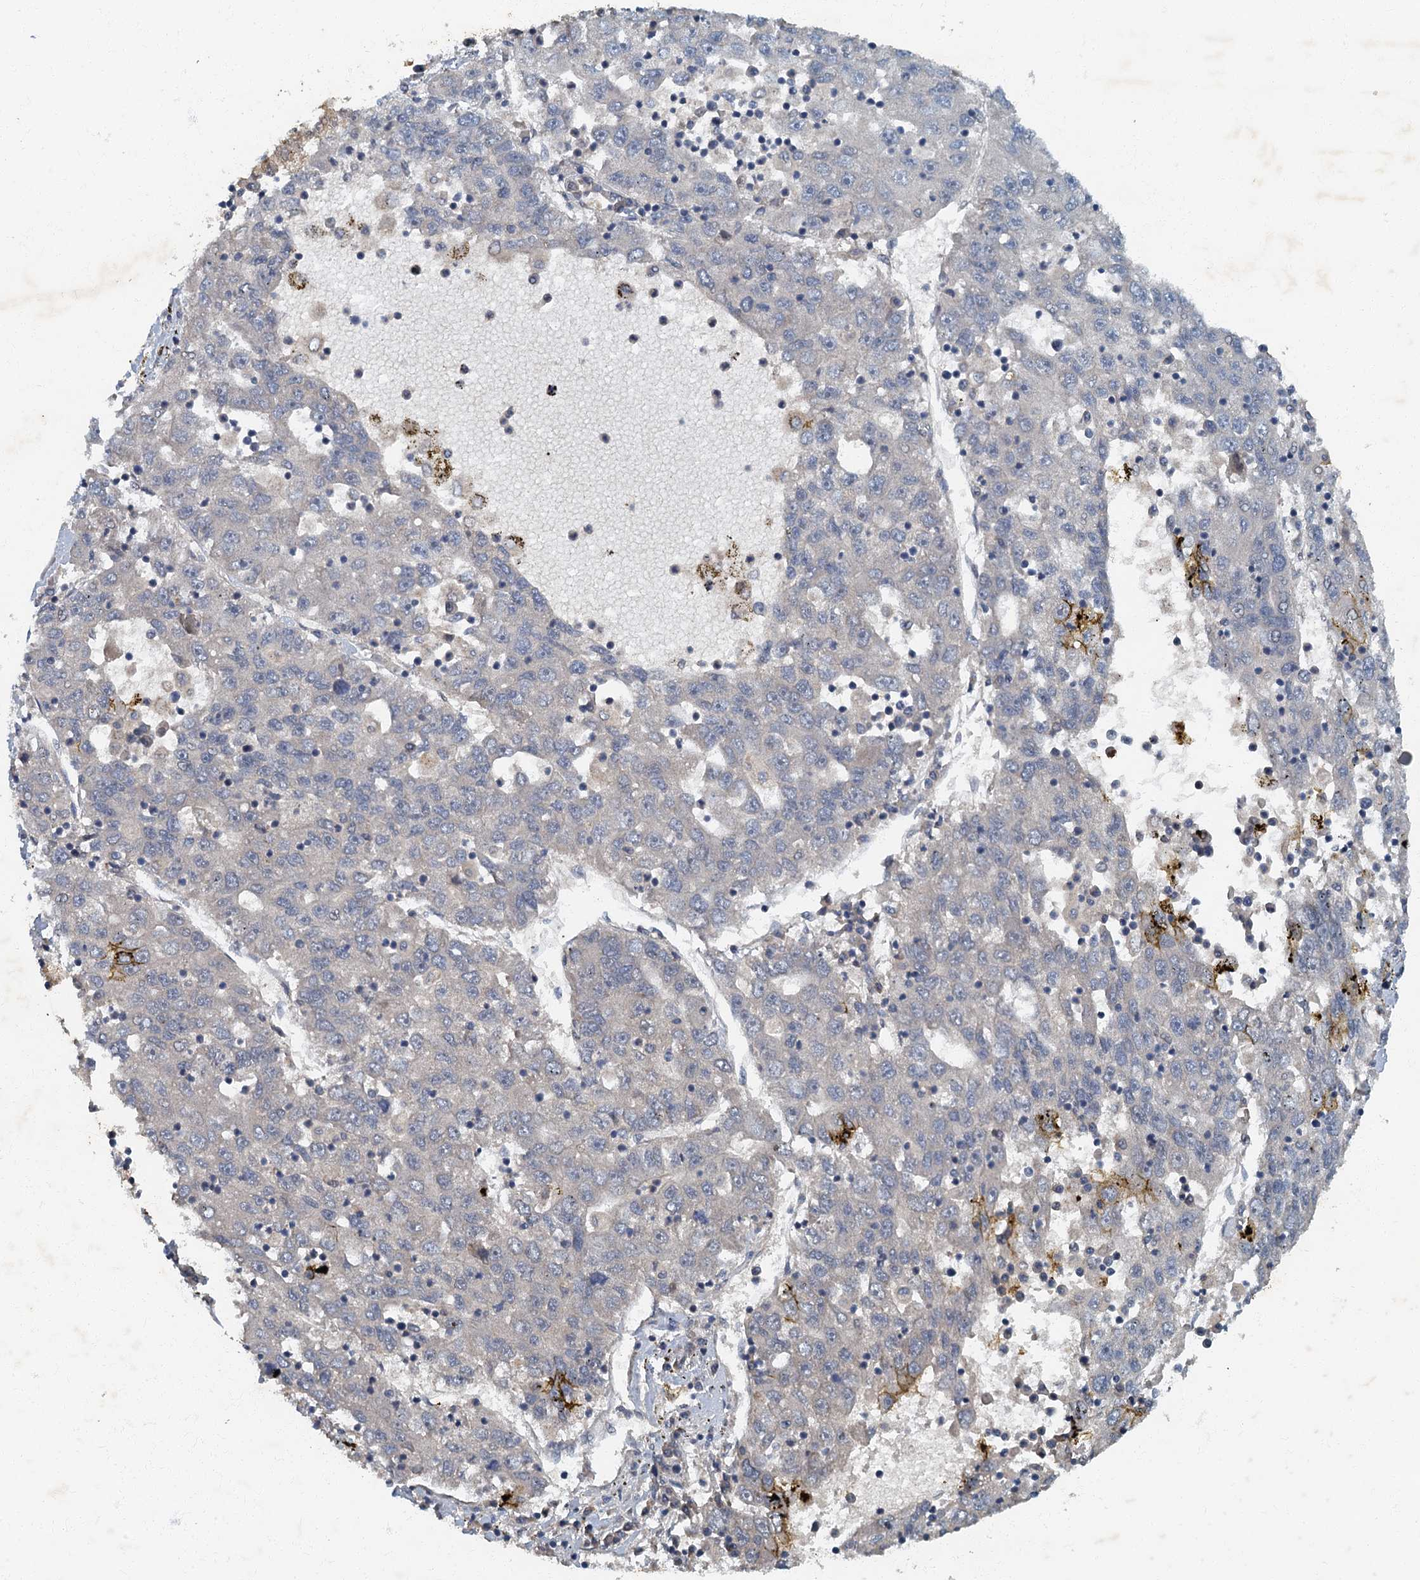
{"staining": {"intensity": "negative", "quantity": "none", "location": "none"}, "tissue": "liver cancer", "cell_type": "Tumor cells", "image_type": "cancer", "snomed": [{"axis": "morphology", "description": "Carcinoma, Hepatocellular, NOS"}, {"axis": "topography", "description": "Liver"}], "caption": "DAB immunohistochemical staining of hepatocellular carcinoma (liver) displays no significant positivity in tumor cells.", "gene": "ARL11", "patient": {"sex": "male", "age": 49}}